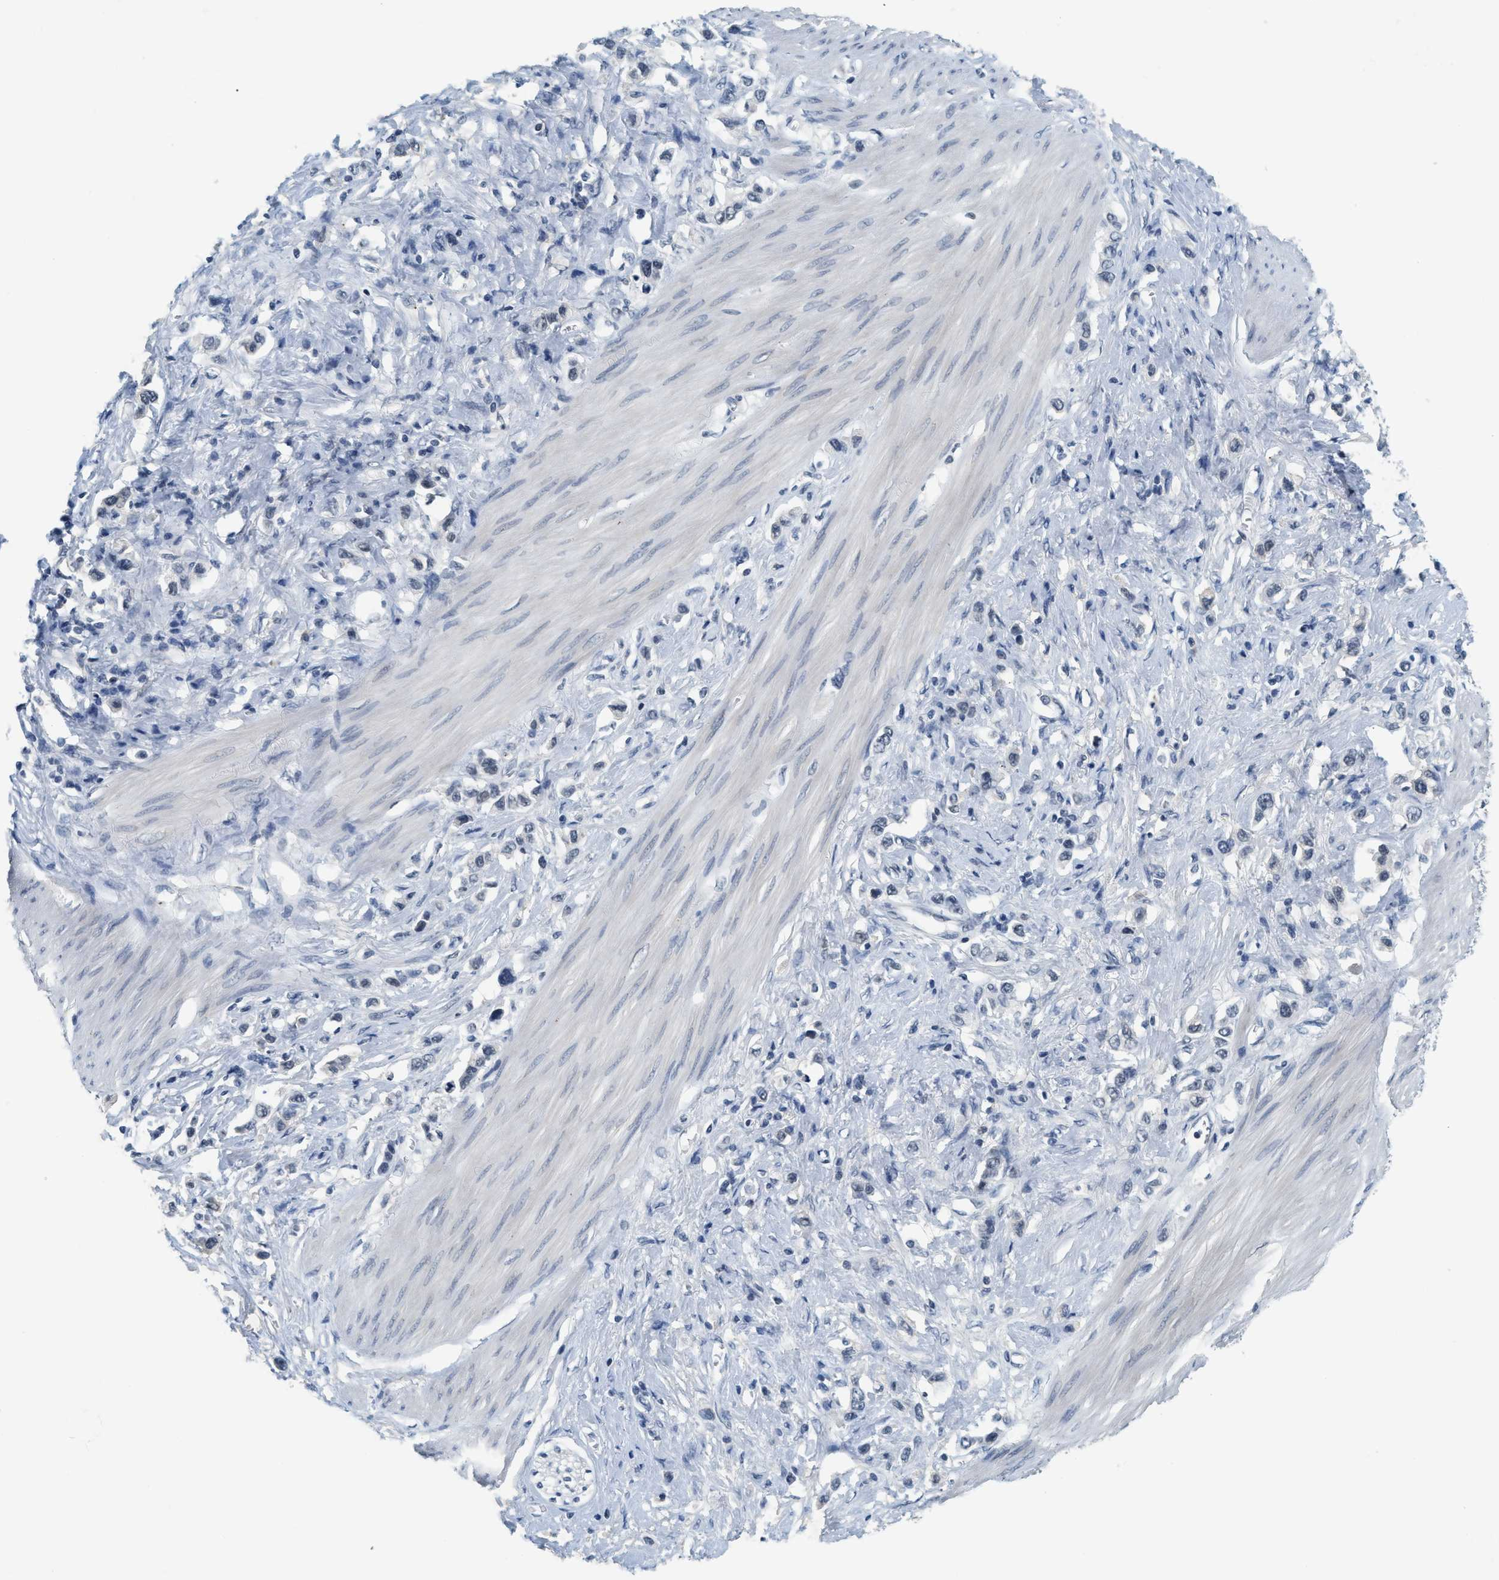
{"staining": {"intensity": "negative", "quantity": "none", "location": "none"}, "tissue": "stomach cancer", "cell_type": "Tumor cells", "image_type": "cancer", "snomed": [{"axis": "morphology", "description": "Adenocarcinoma, NOS"}, {"axis": "topography", "description": "Stomach"}], "caption": "Immunohistochemistry histopathology image of neoplastic tissue: stomach adenocarcinoma stained with DAB exhibits no significant protein staining in tumor cells.", "gene": "MZF1", "patient": {"sex": "female", "age": 65}}